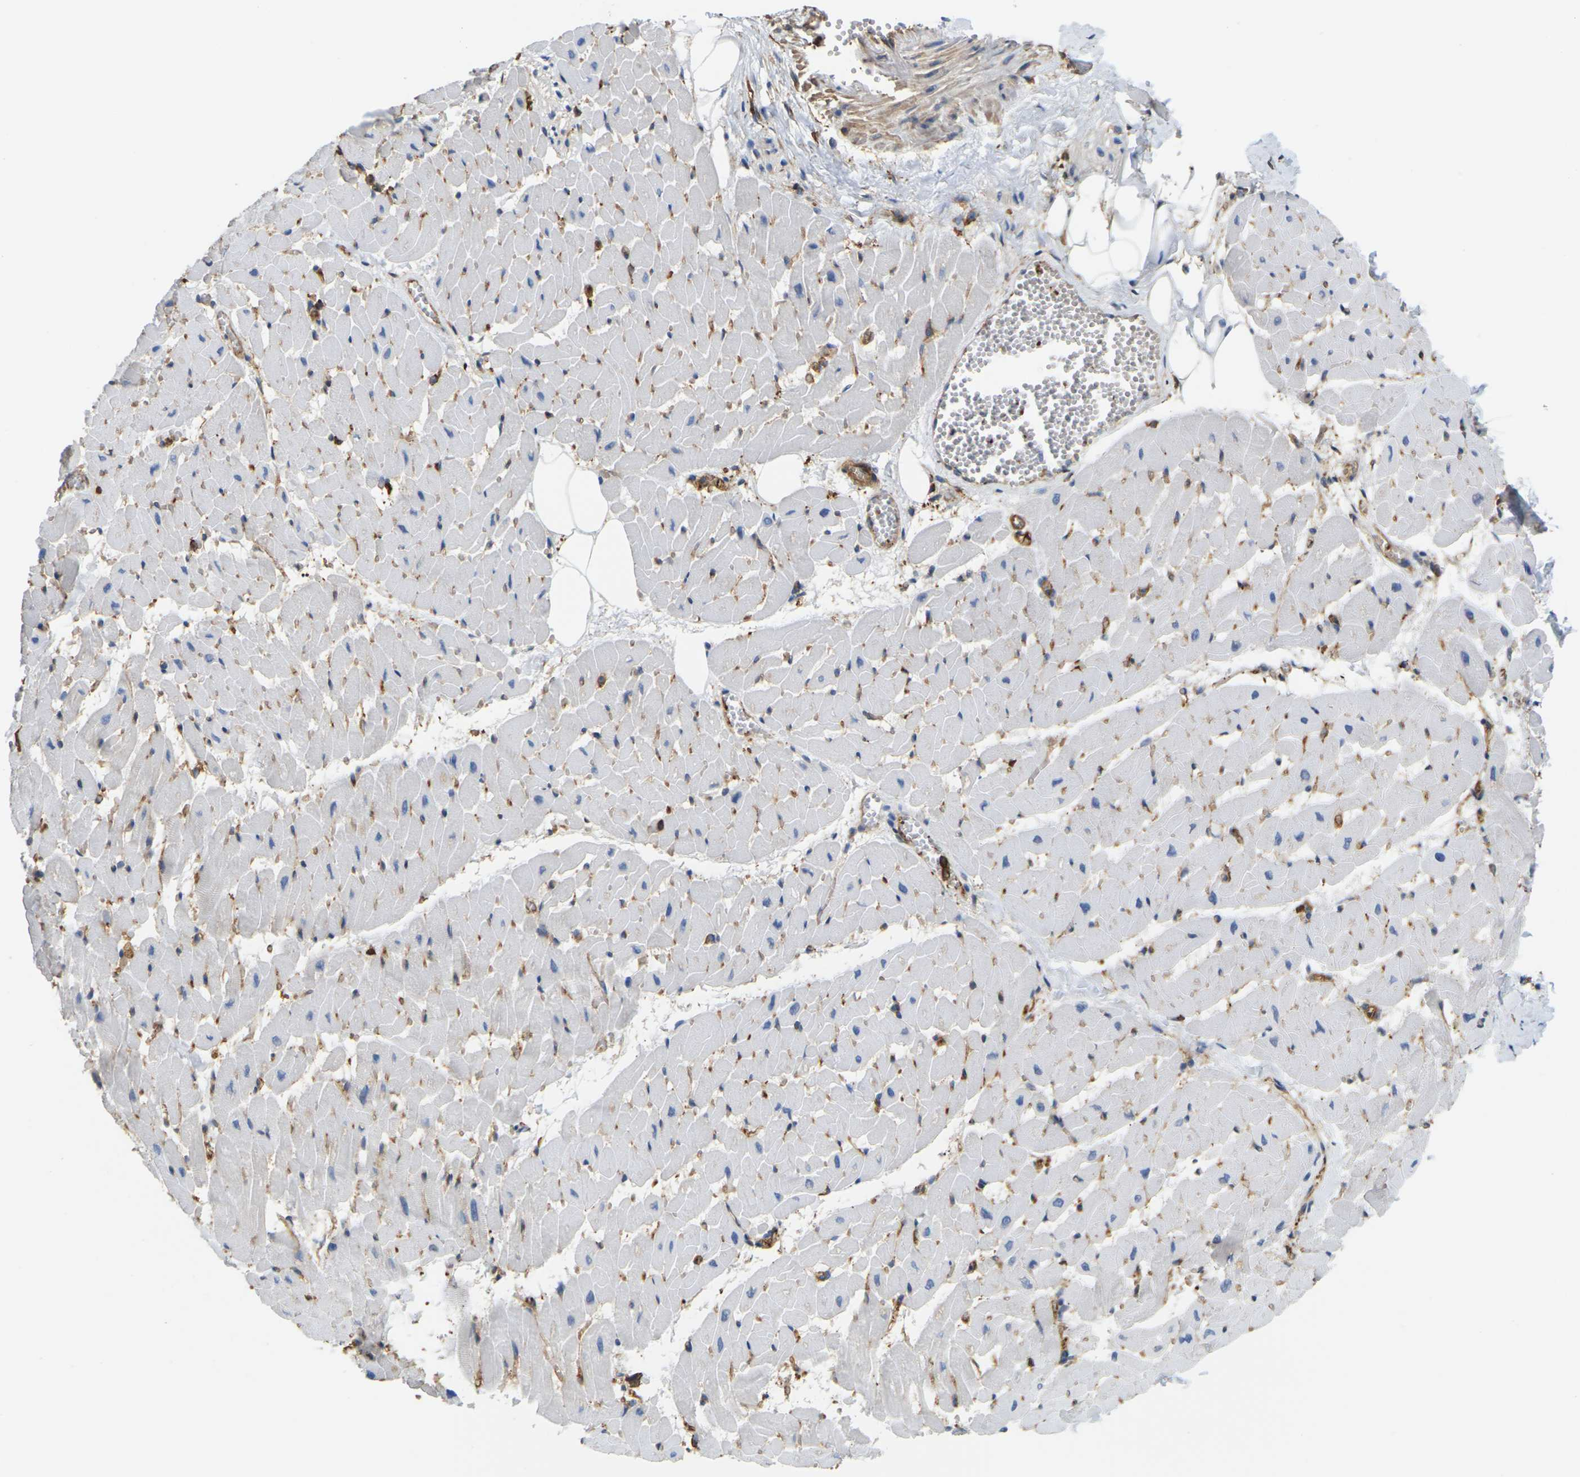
{"staining": {"intensity": "negative", "quantity": "none", "location": "none"}, "tissue": "heart muscle", "cell_type": "Cardiomyocytes", "image_type": "normal", "snomed": [{"axis": "morphology", "description": "Normal tissue, NOS"}, {"axis": "topography", "description": "Heart"}], "caption": "Histopathology image shows no significant protein staining in cardiomyocytes of normal heart muscle.", "gene": "IQGAP1", "patient": {"sex": "female", "age": 19}}